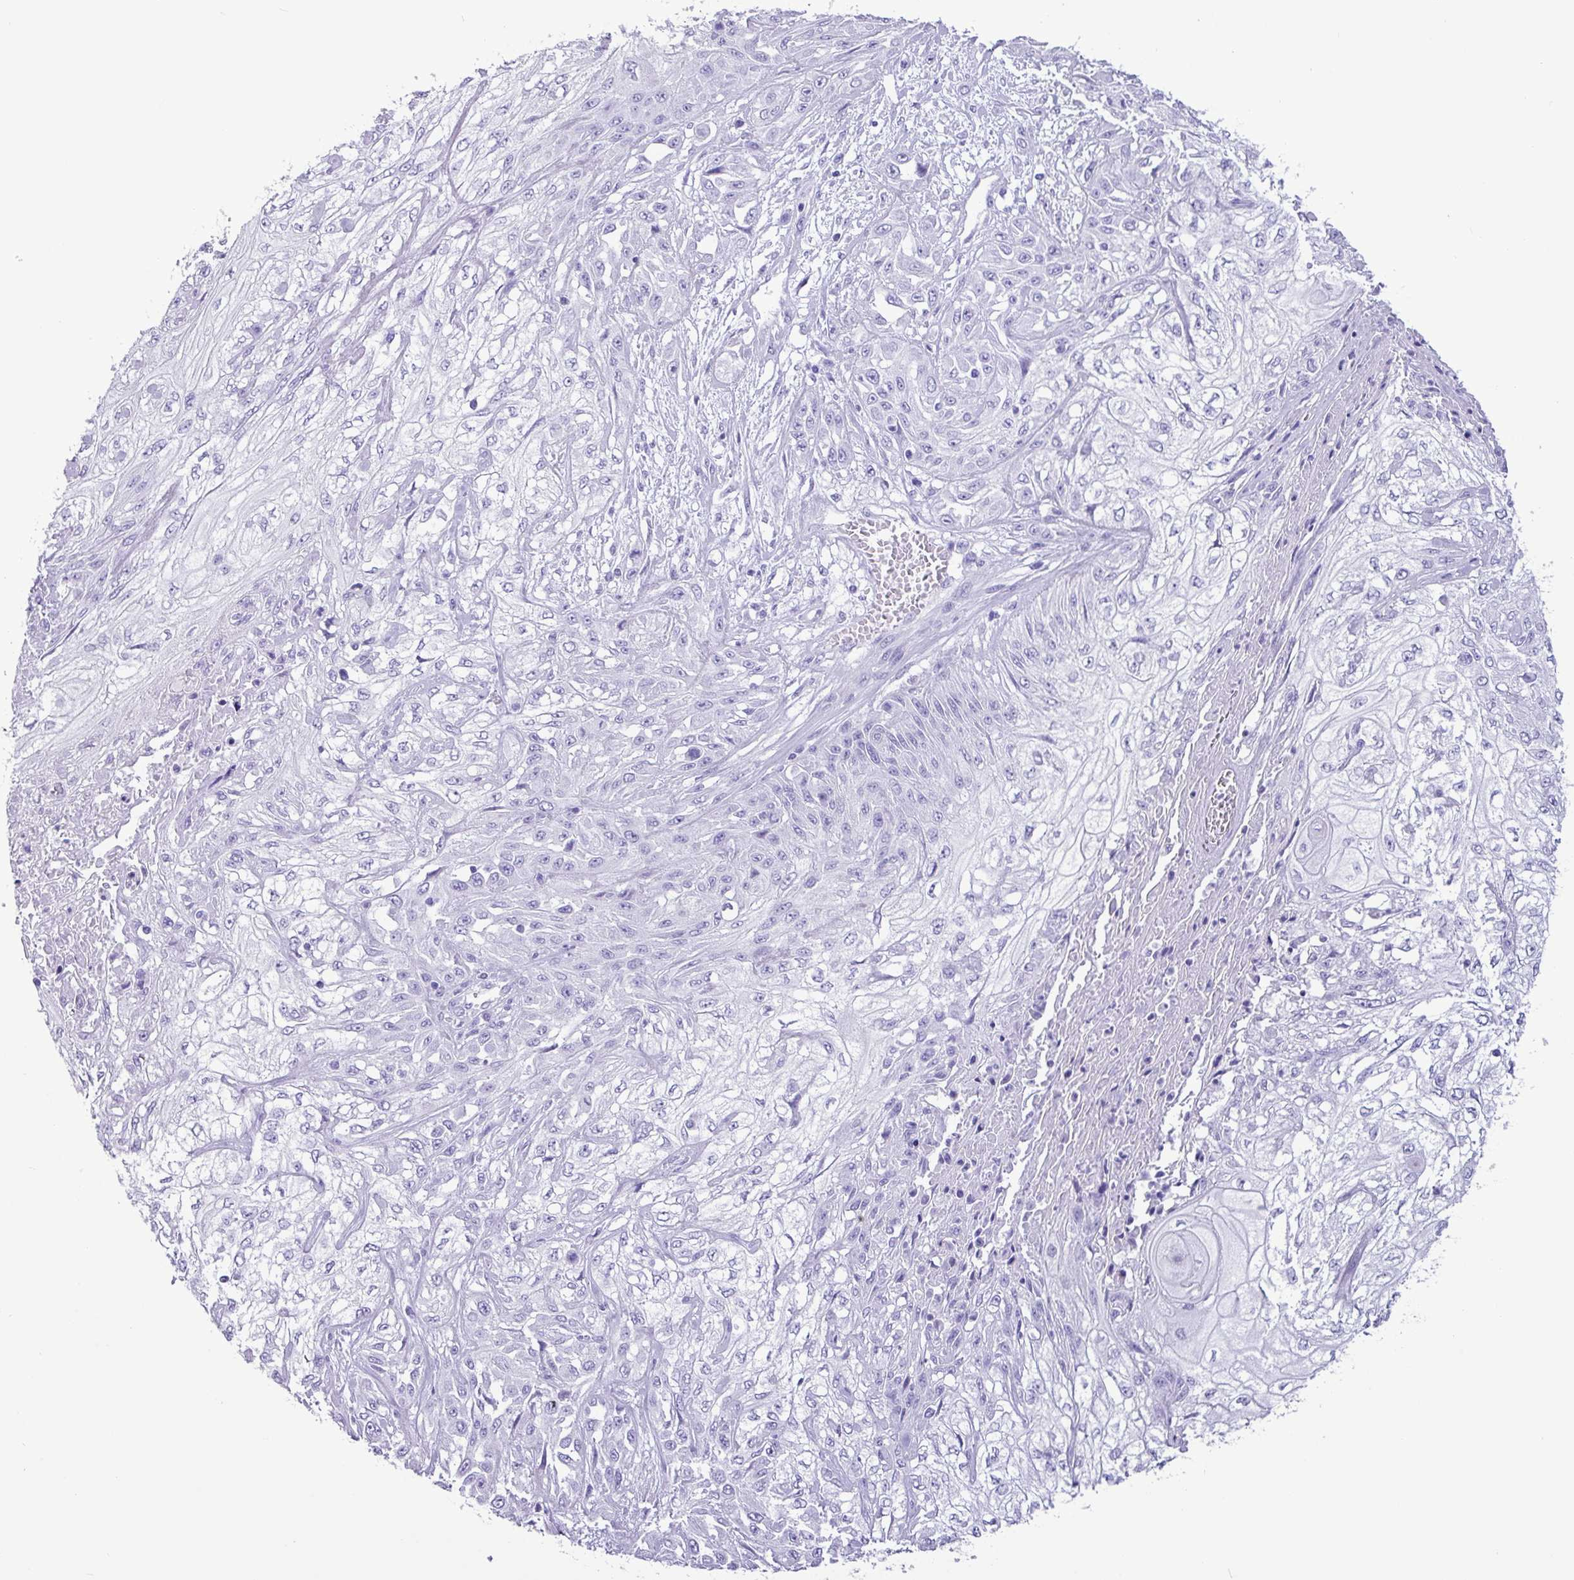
{"staining": {"intensity": "negative", "quantity": "none", "location": "none"}, "tissue": "skin cancer", "cell_type": "Tumor cells", "image_type": "cancer", "snomed": [{"axis": "morphology", "description": "Squamous cell carcinoma, NOS"}, {"axis": "morphology", "description": "Squamous cell carcinoma, metastatic, NOS"}, {"axis": "topography", "description": "Skin"}, {"axis": "topography", "description": "Lymph node"}], "caption": "There is no significant positivity in tumor cells of metastatic squamous cell carcinoma (skin).", "gene": "CKMT2", "patient": {"sex": "male", "age": 75}}